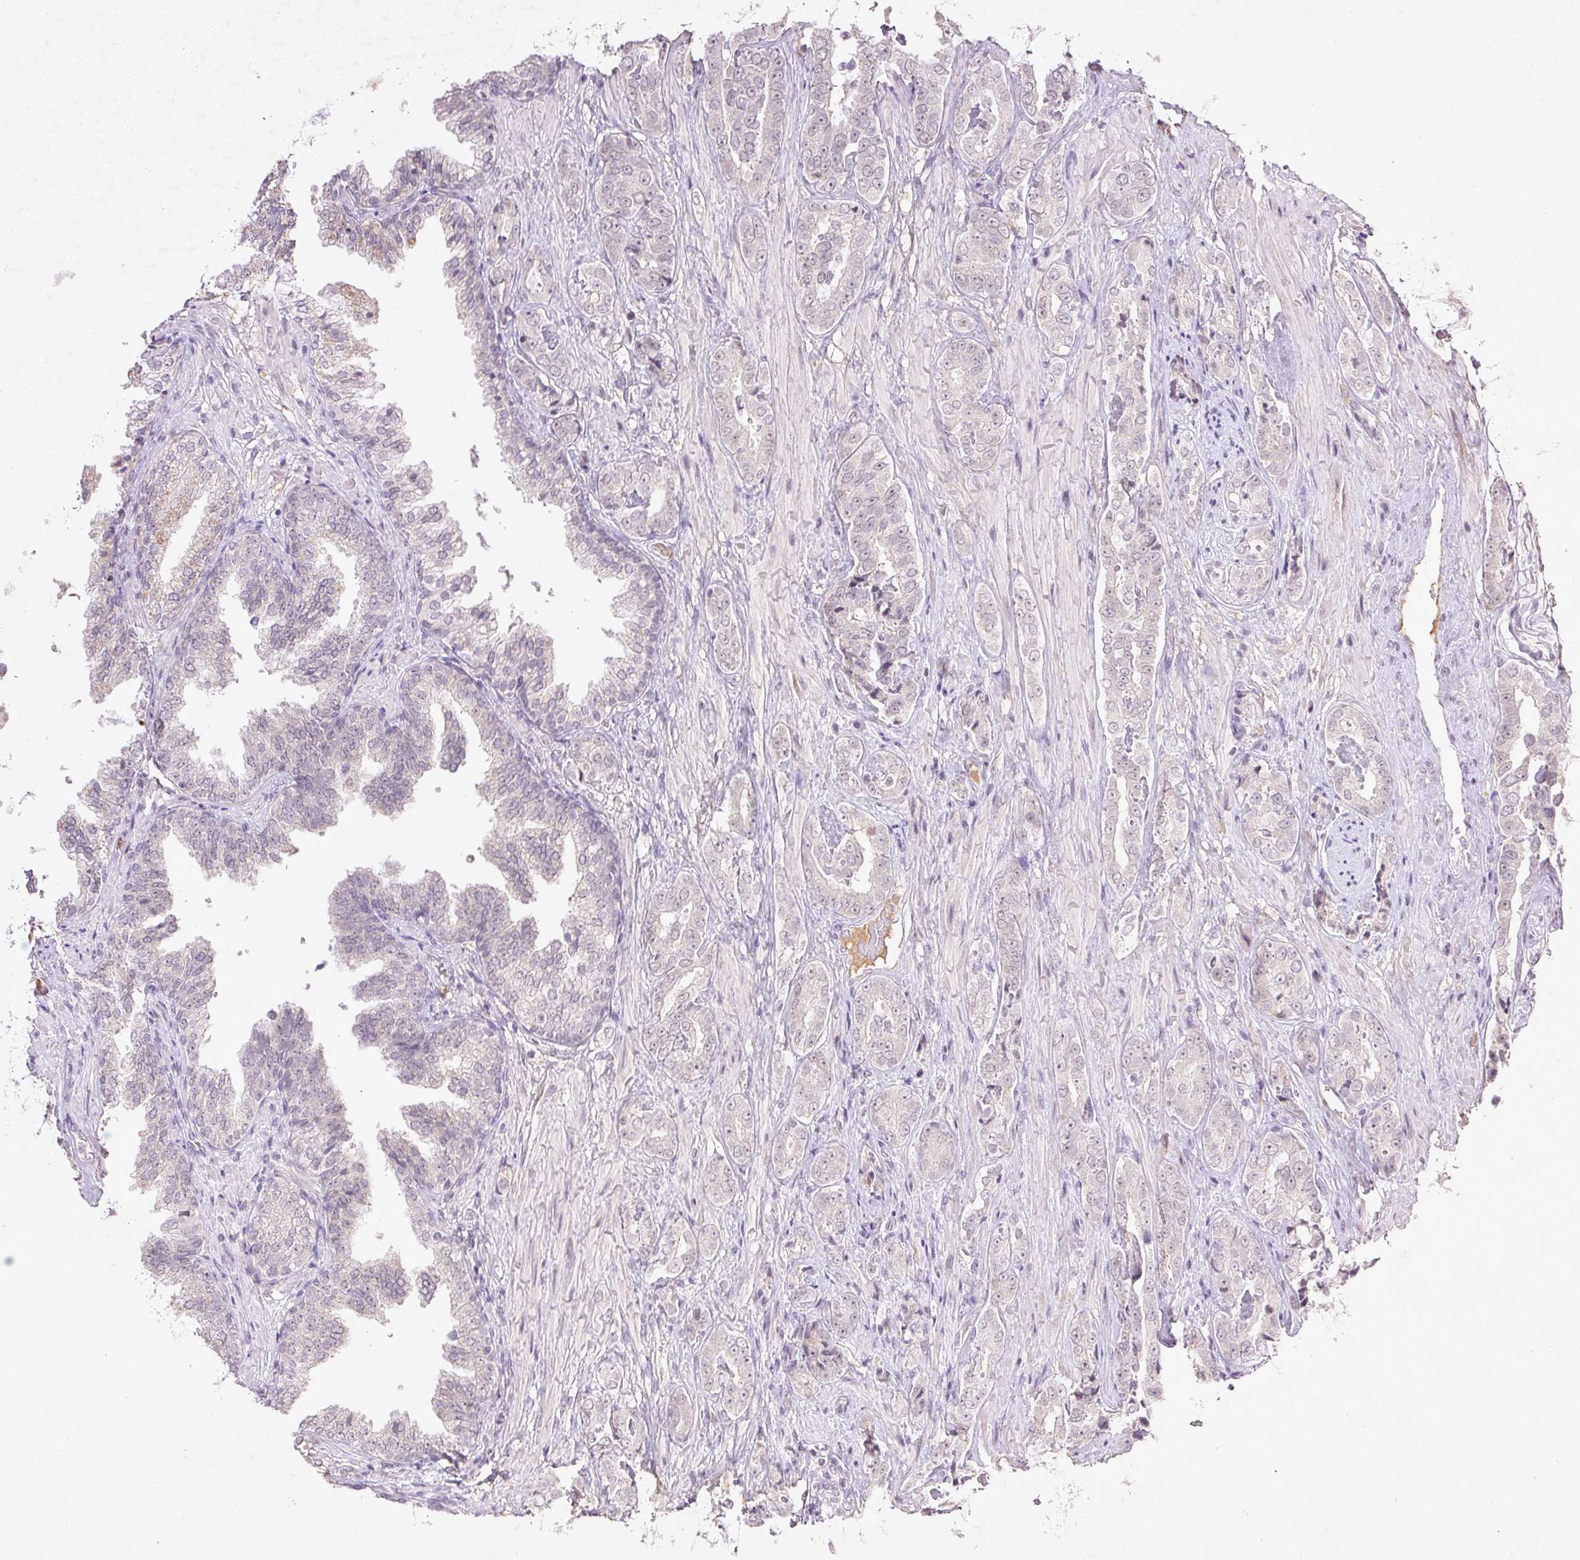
{"staining": {"intensity": "negative", "quantity": "none", "location": "none"}, "tissue": "prostate cancer", "cell_type": "Tumor cells", "image_type": "cancer", "snomed": [{"axis": "morphology", "description": "Adenocarcinoma, High grade"}, {"axis": "topography", "description": "Prostate"}], "caption": "This photomicrograph is of prostate cancer (high-grade adenocarcinoma) stained with immunohistochemistry to label a protein in brown with the nuclei are counter-stained blue. There is no expression in tumor cells. (Stains: DAB (3,3'-diaminobenzidine) immunohistochemistry (IHC) with hematoxylin counter stain, Microscopy: brightfield microscopy at high magnification).", "gene": "FAM168B", "patient": {"sex": "male", "age": 71}}